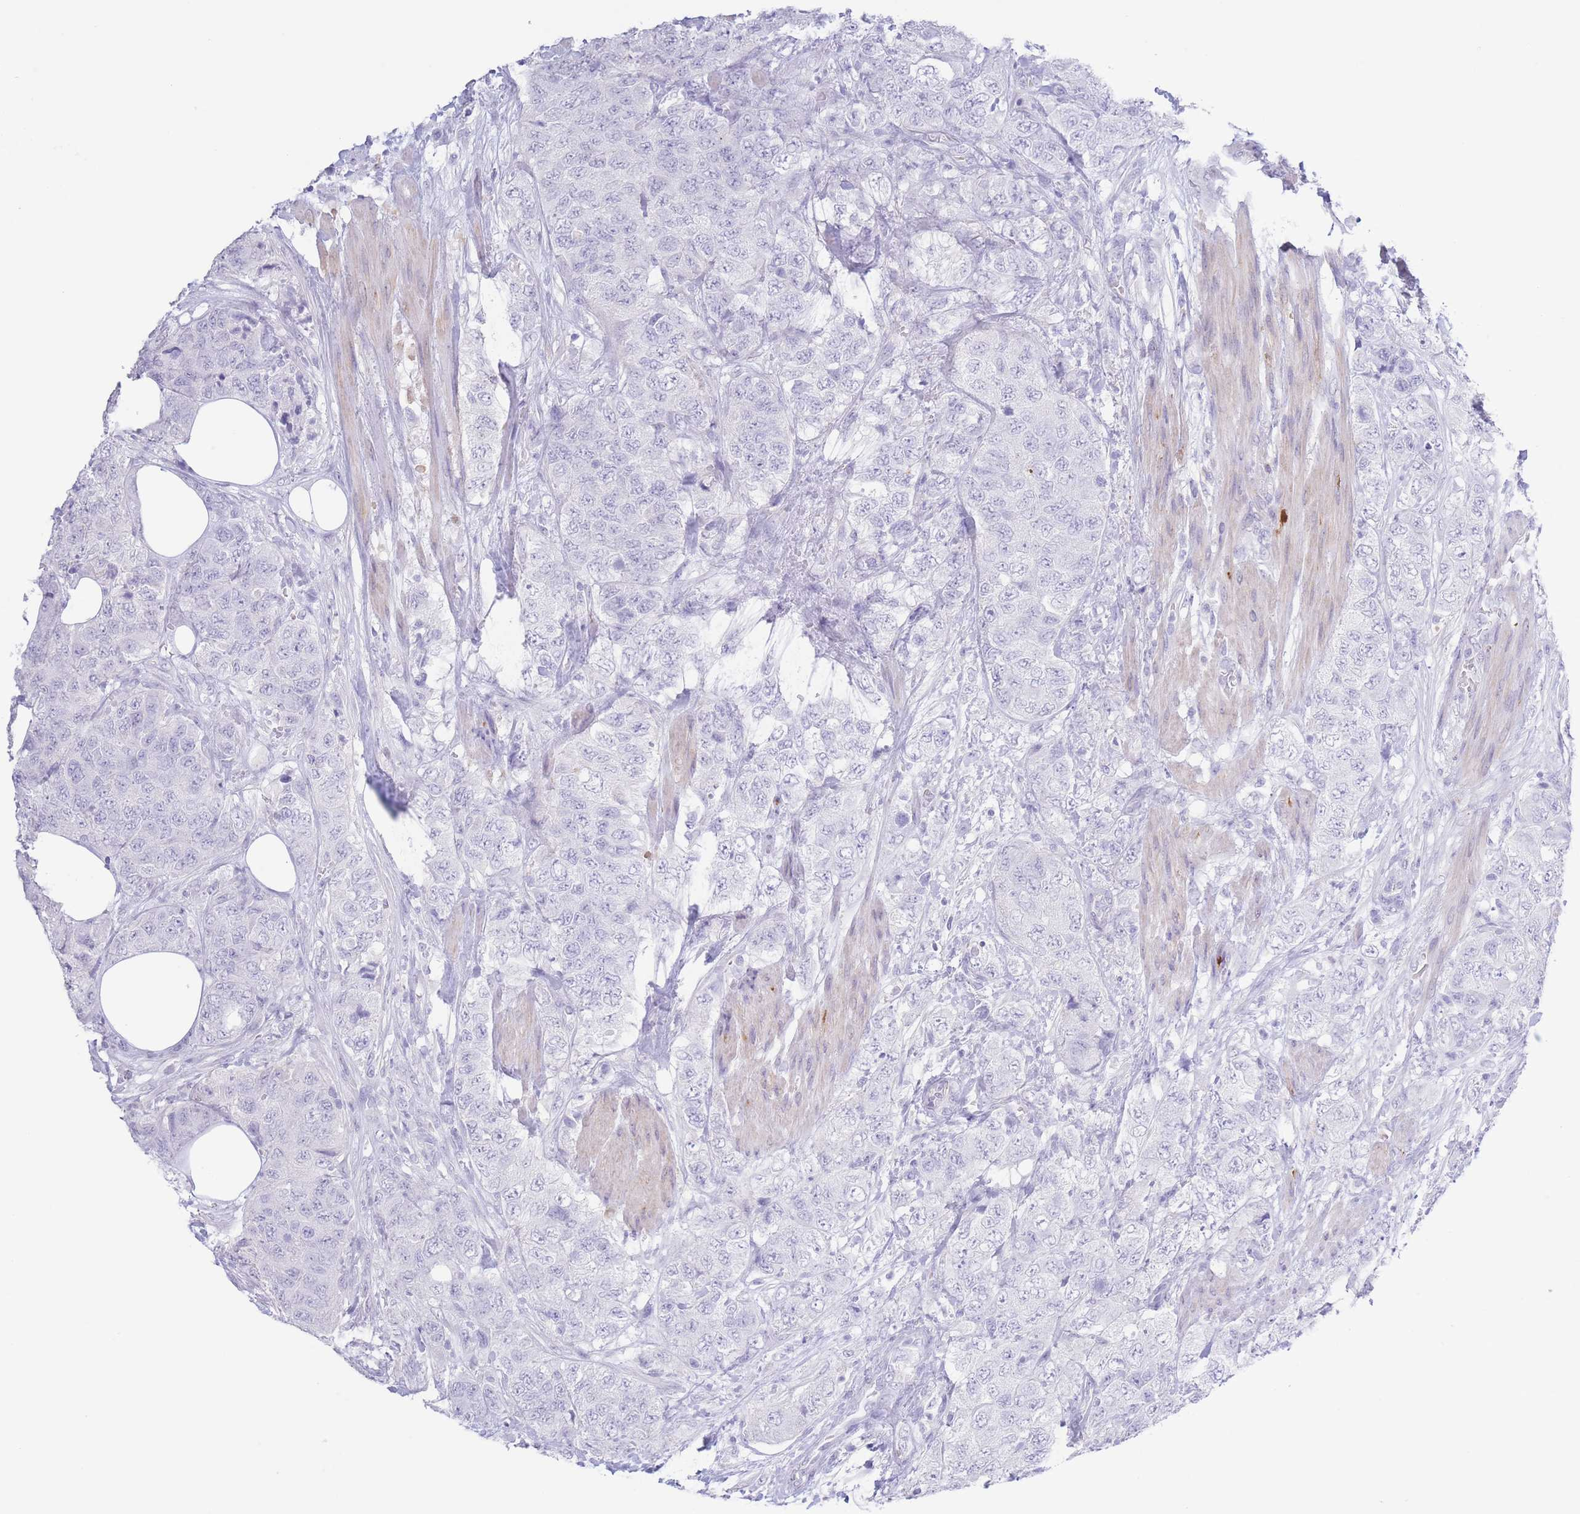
{"staining": {"intensity": "negative", "quantity": "none", "location": "none"}, "tissue": "urothelial cancer", "cell_type": "Tumor cells", "image_type": "cancer", "snomed": [{"axis": "morphology", "description": "Urothelial carcinoma, High grade"}, {"axis": "topography", "description": "Urinary bladder"}], "caption": "Tumor cells are negative for brown protein staining in urothelial cancer.", "gene": "PKLR", "patient": {"sex": "female", "age": 78}}